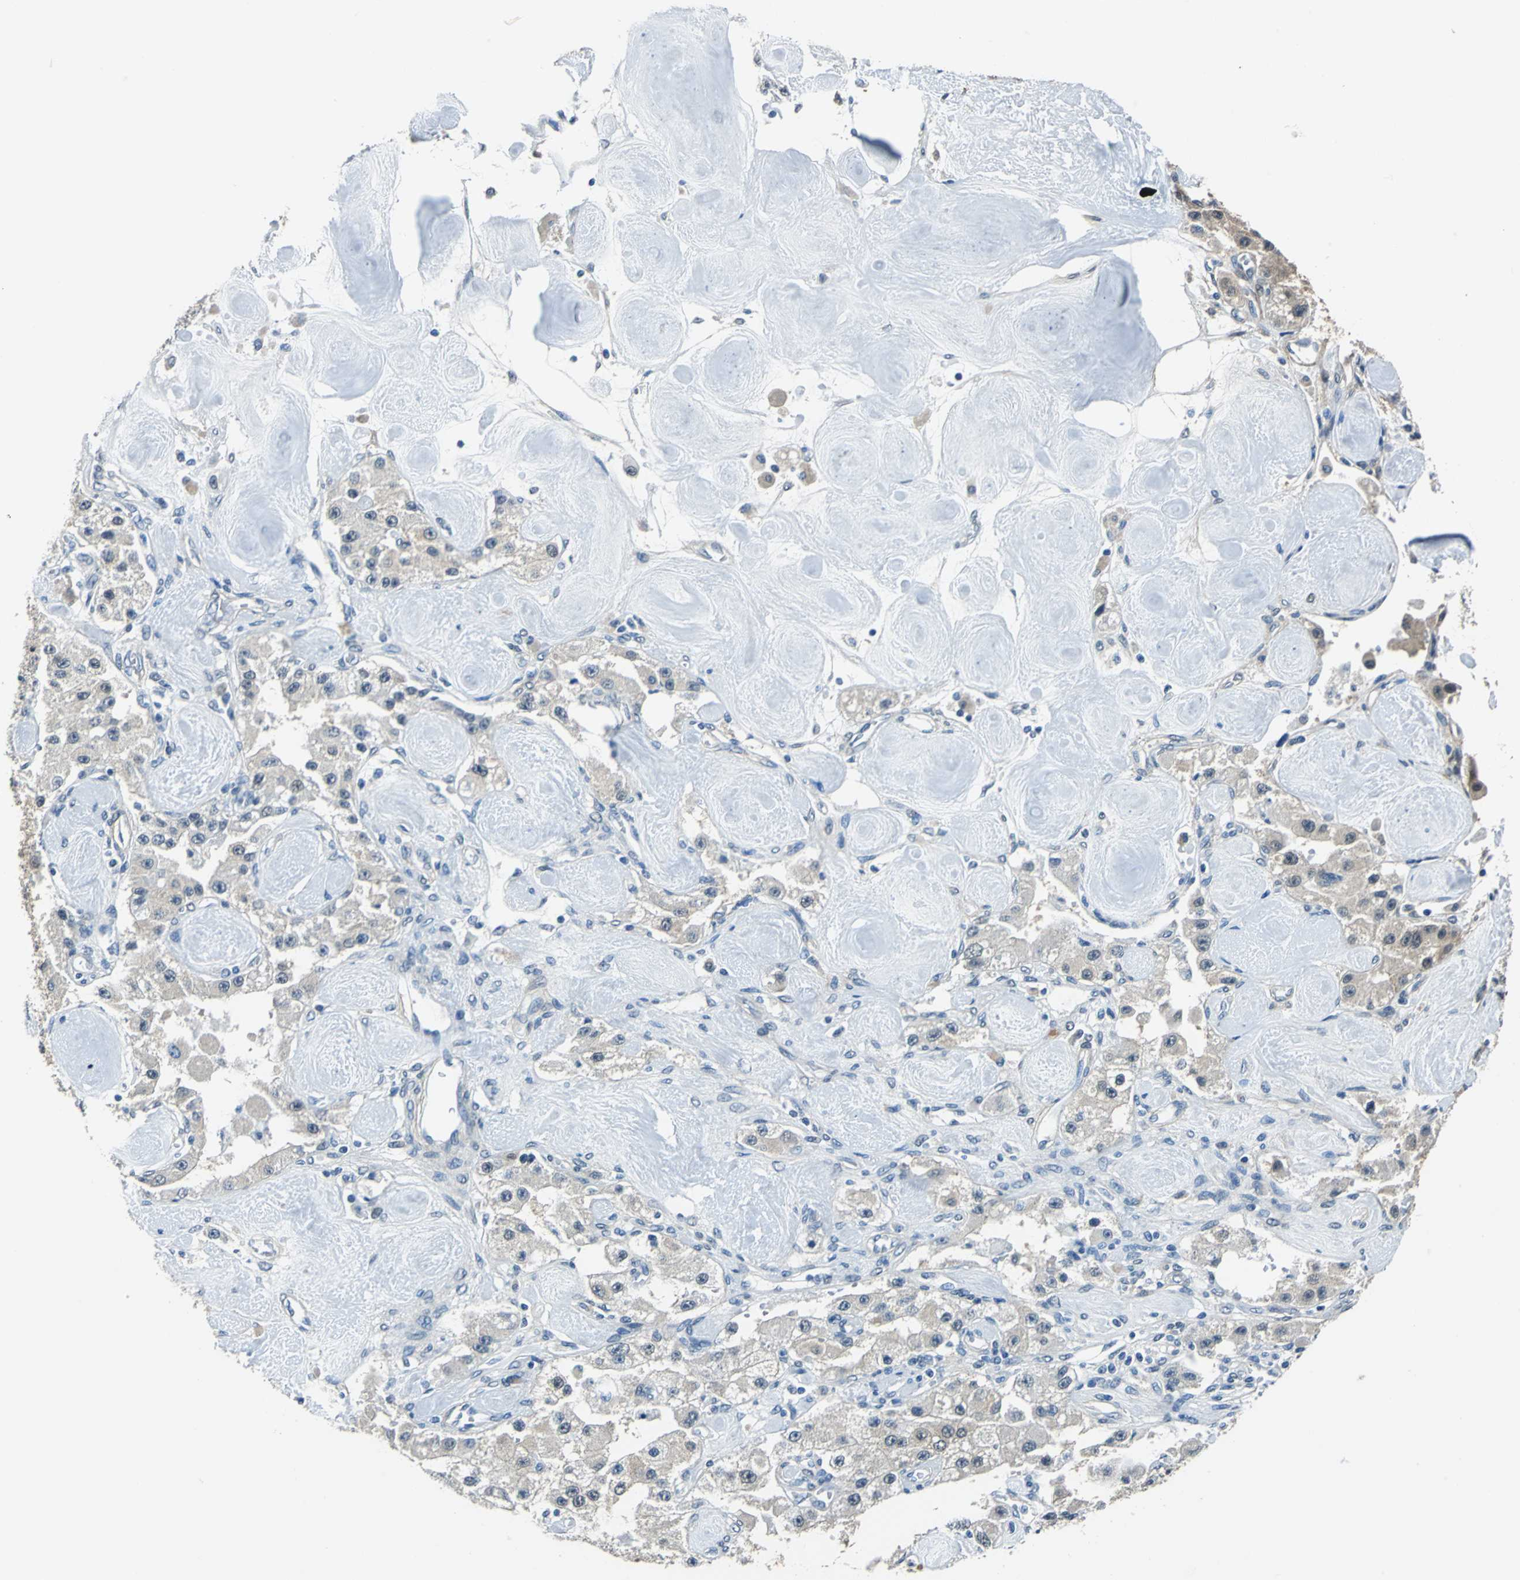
{"staining": {"intensity": "weak", "quantity": ">75%", "location": "cytoplasmic/membranous"}, "tissue": "carcinoid", "cell_type": "Tumor cells", "image_type": "cancer", "snomed": [{"axis": "morphology", "description": "Carcinoid, malignant, NOS"}, {"axis": "topography", "description": "Pancreas"}], "caption": "Carcinoid stained with a protein marker displays weak staining in tumor cells.", "gene": "FKBP4", "patient": {"sex": "male", "age": 41}}